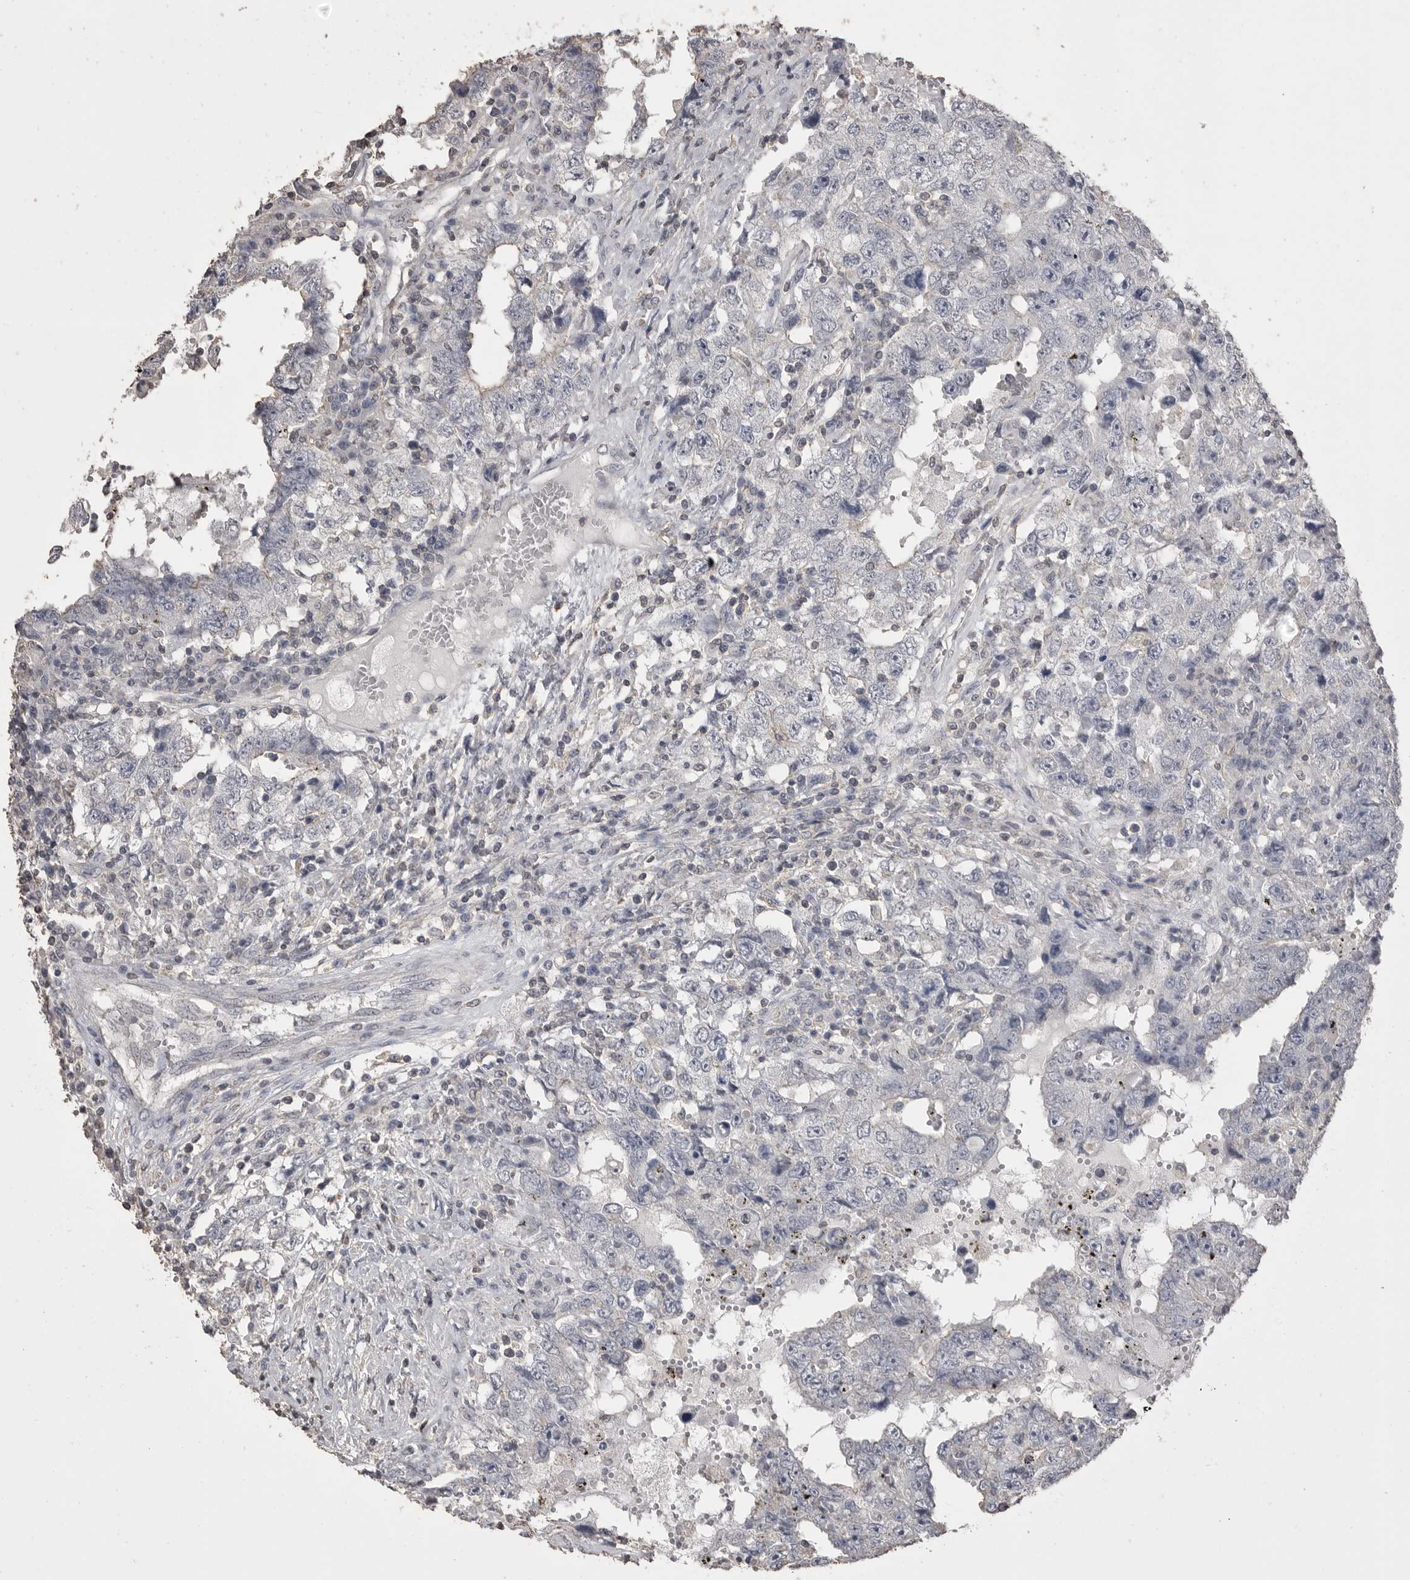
{"staining": {"intensity": "negative", "quantity": "none", "location": "none"}, "tissue": "testis cancer", "cell_type": "Tumor cells", "image_type": "cancer", "snomed": [{"axis": "morphology", "description": "Carcinoma, Embryonal, NOS"}, {"axis": "topography", "description": "Testis"}], "caption": "Immunohistochemistry (IHC) micrograph of neoplastic tissue: testis embryonal carcinoma stained with DAB displays no significant protein staining in tumor cells.", "gene": "MMP7", "patient": {"sex": "male", "age": 26}}